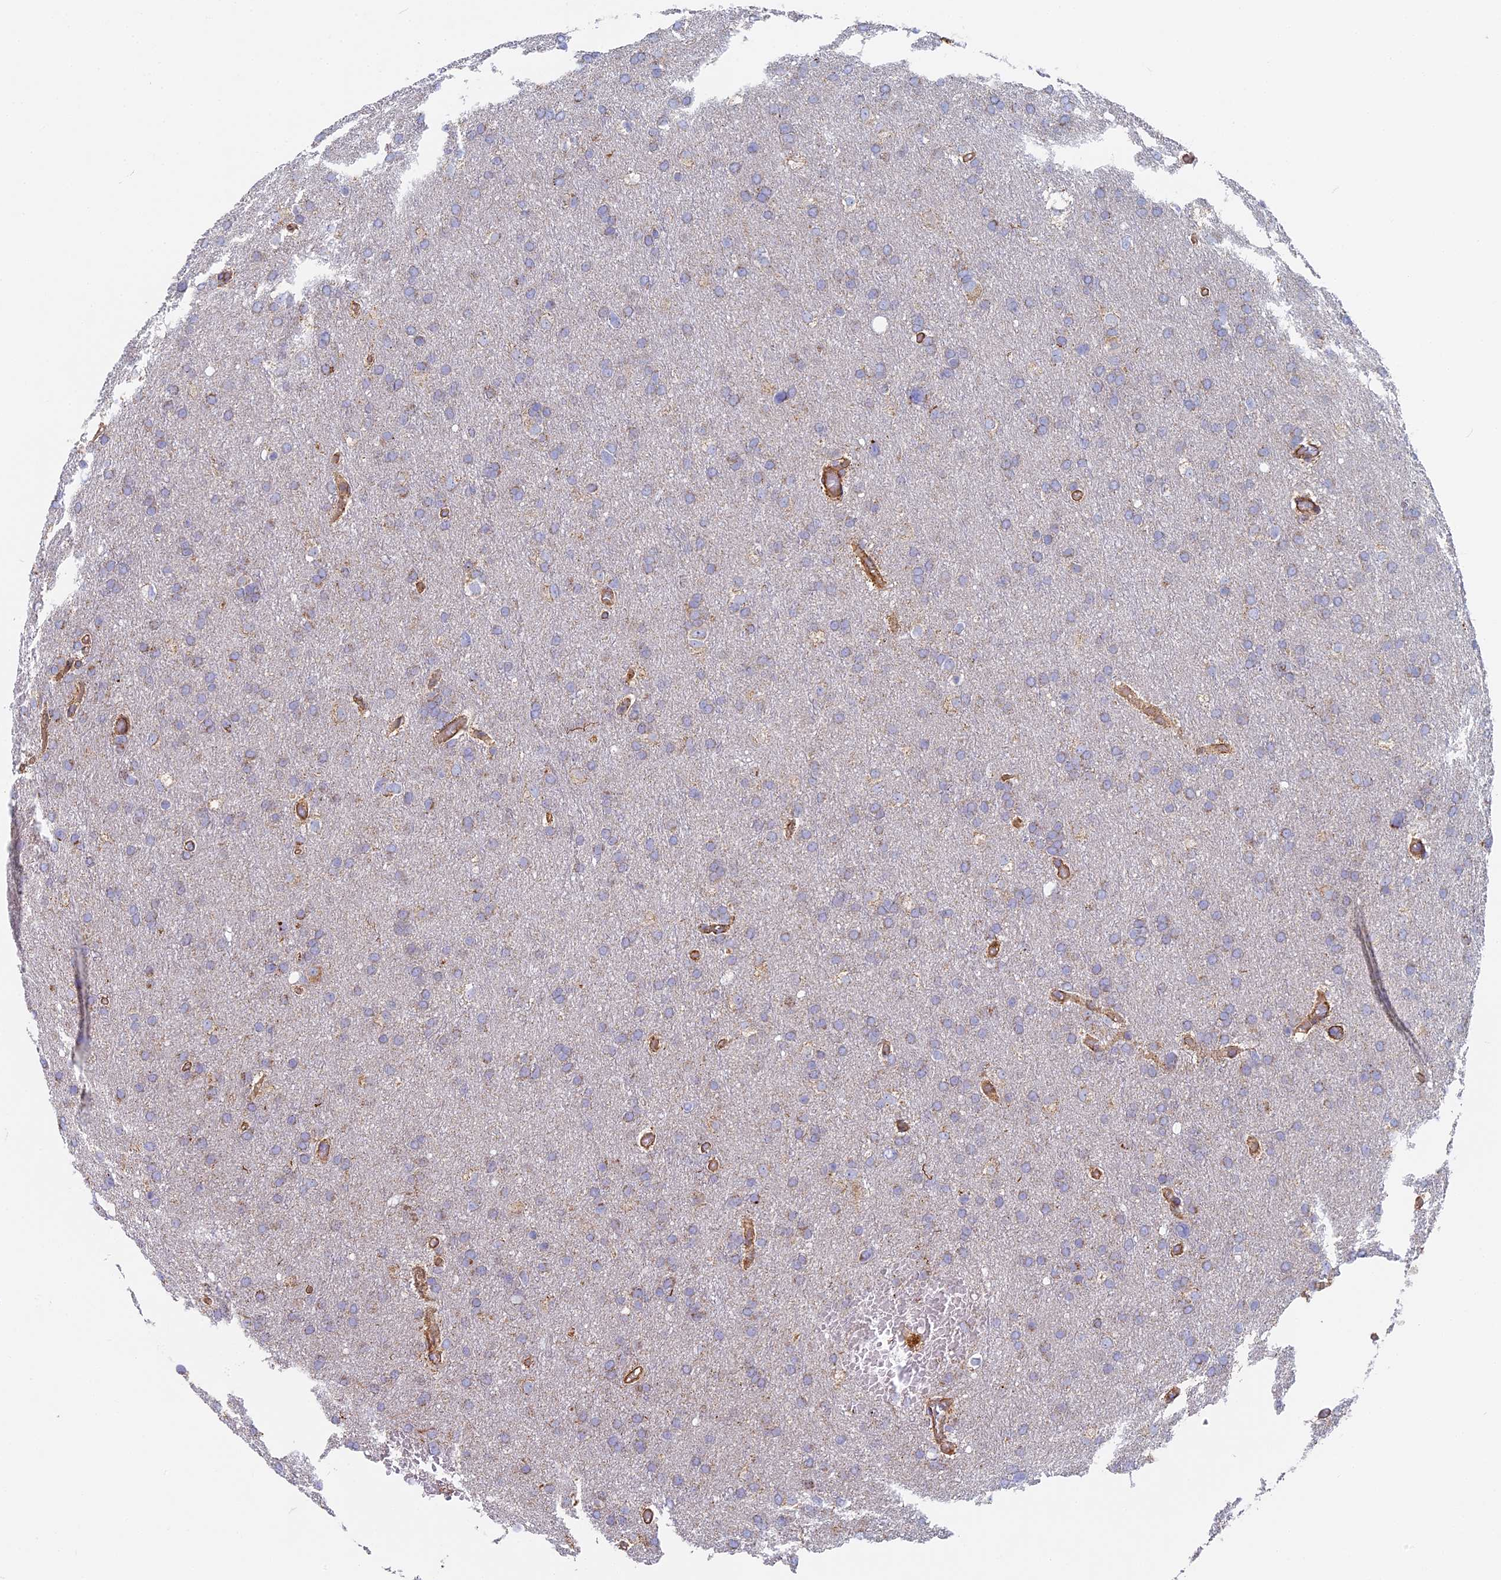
{"staining": {"intensity": "weak", "quantity": "<25%", "location": "cytoplasmic/membranous"}, "tissue": "glioma", "cell_type": "Tumor cells", "image_type": "cancer", "snomed": [{"axis": "morphology", "description": "Glioma, malignant, High grade"}, {"axis": "topography", "description": "Cerebral cortex"}], "caption": "A high-resolution photomicrograph shows immunohistochemistry staining of malignant glioma (high-grade), which displays no significant positivity in tumor cells.", "gene": "DDA1", "patient": {"sex": "female", "age": 36}}